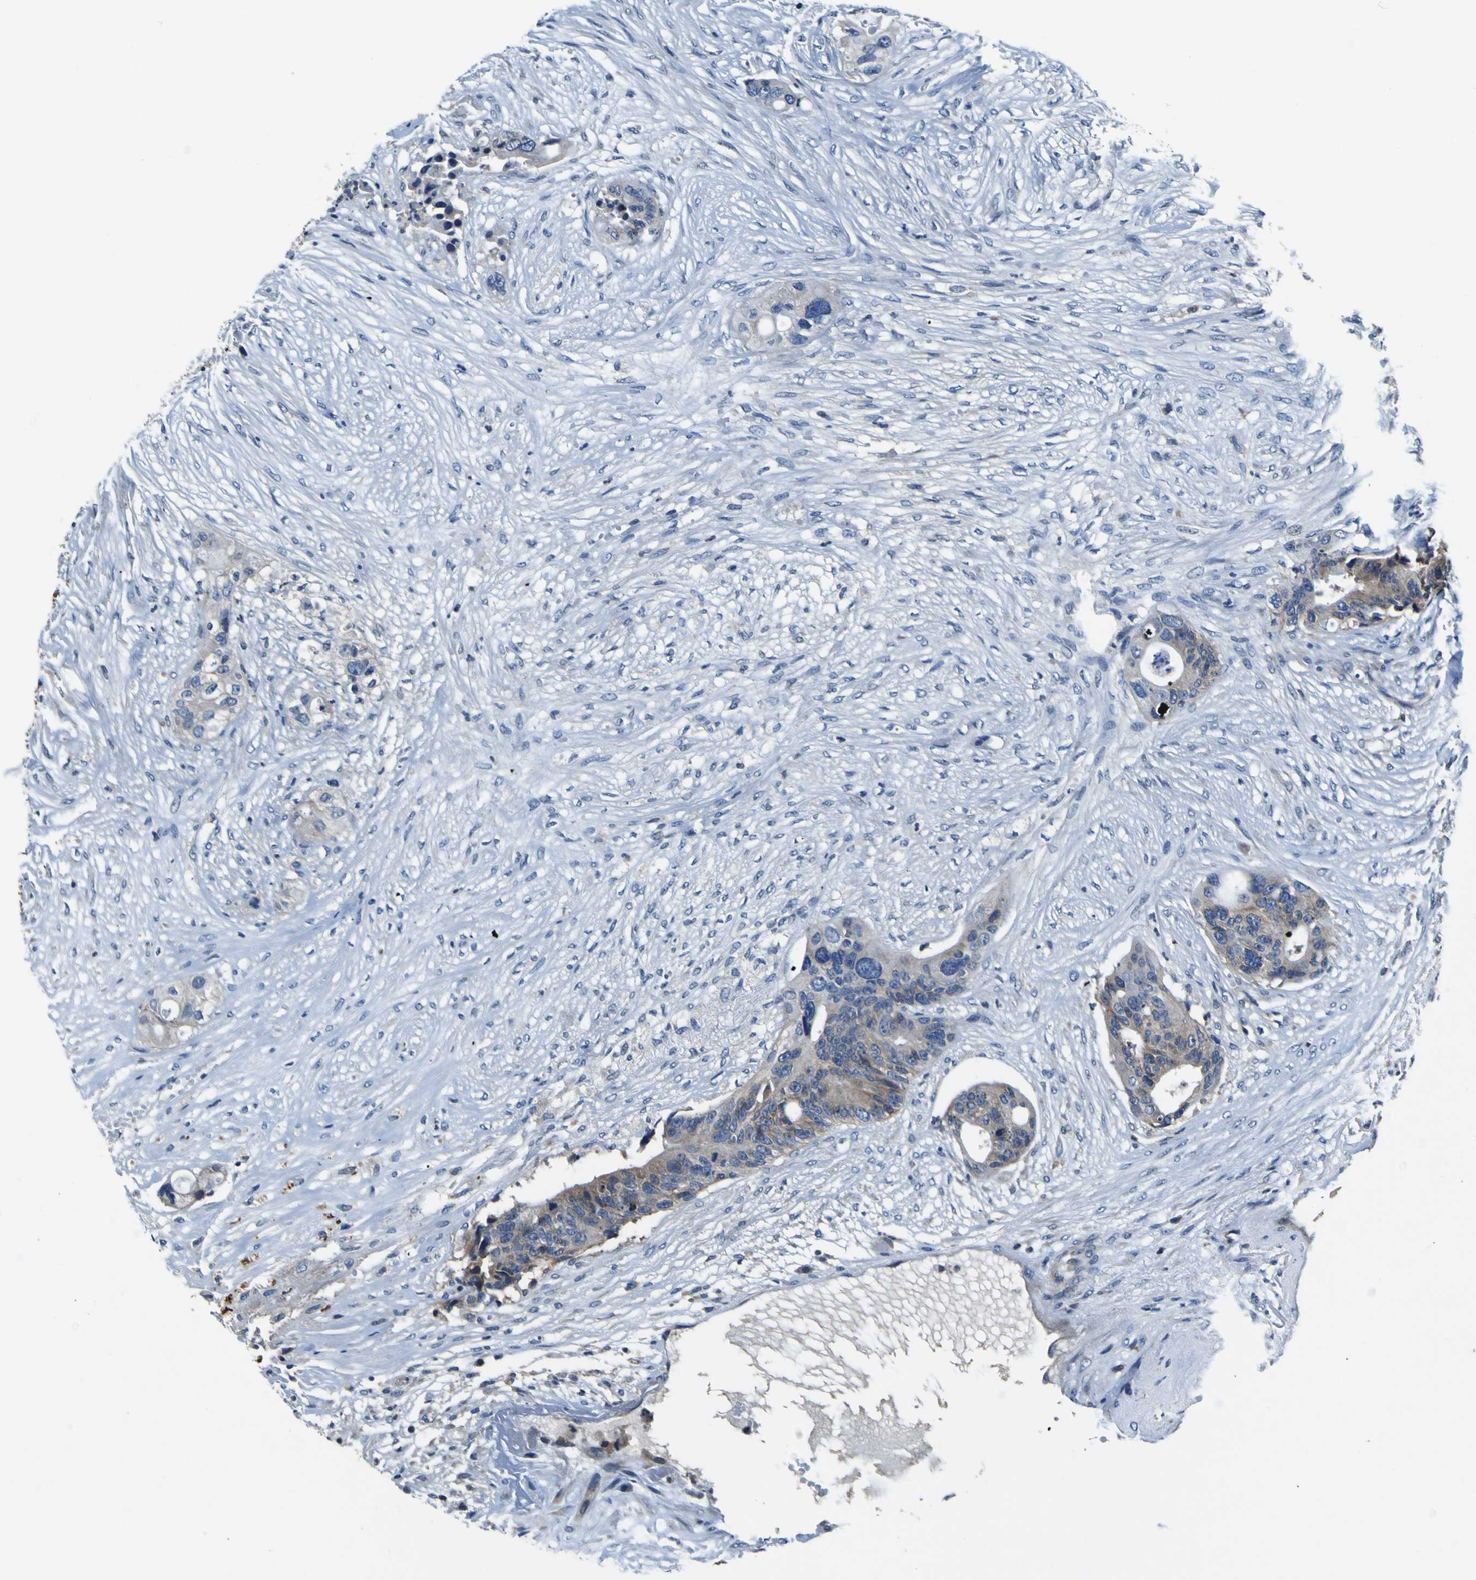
{"staining": {"intensity": "weak", "quantity": "25%-75%", "location": "cytoplasmic/membranous"}, "tissue": "colorectal cancer", "cell_type": "Tumor cells", "image_type": "cancer", "snomed": [{"axis": "morphology", "description": "Adenocarcinoma, NOS"}, {"axis": "topography", "description": "Colon"}], "caption": "The immunohistochemical stain highlights weak cytoplasmic/membranous expression in tumor cells of adenocarcinoma (colorectal) tissue.", "gene": "EPHB4", "patient": {"sex": "female", "age": 57}}